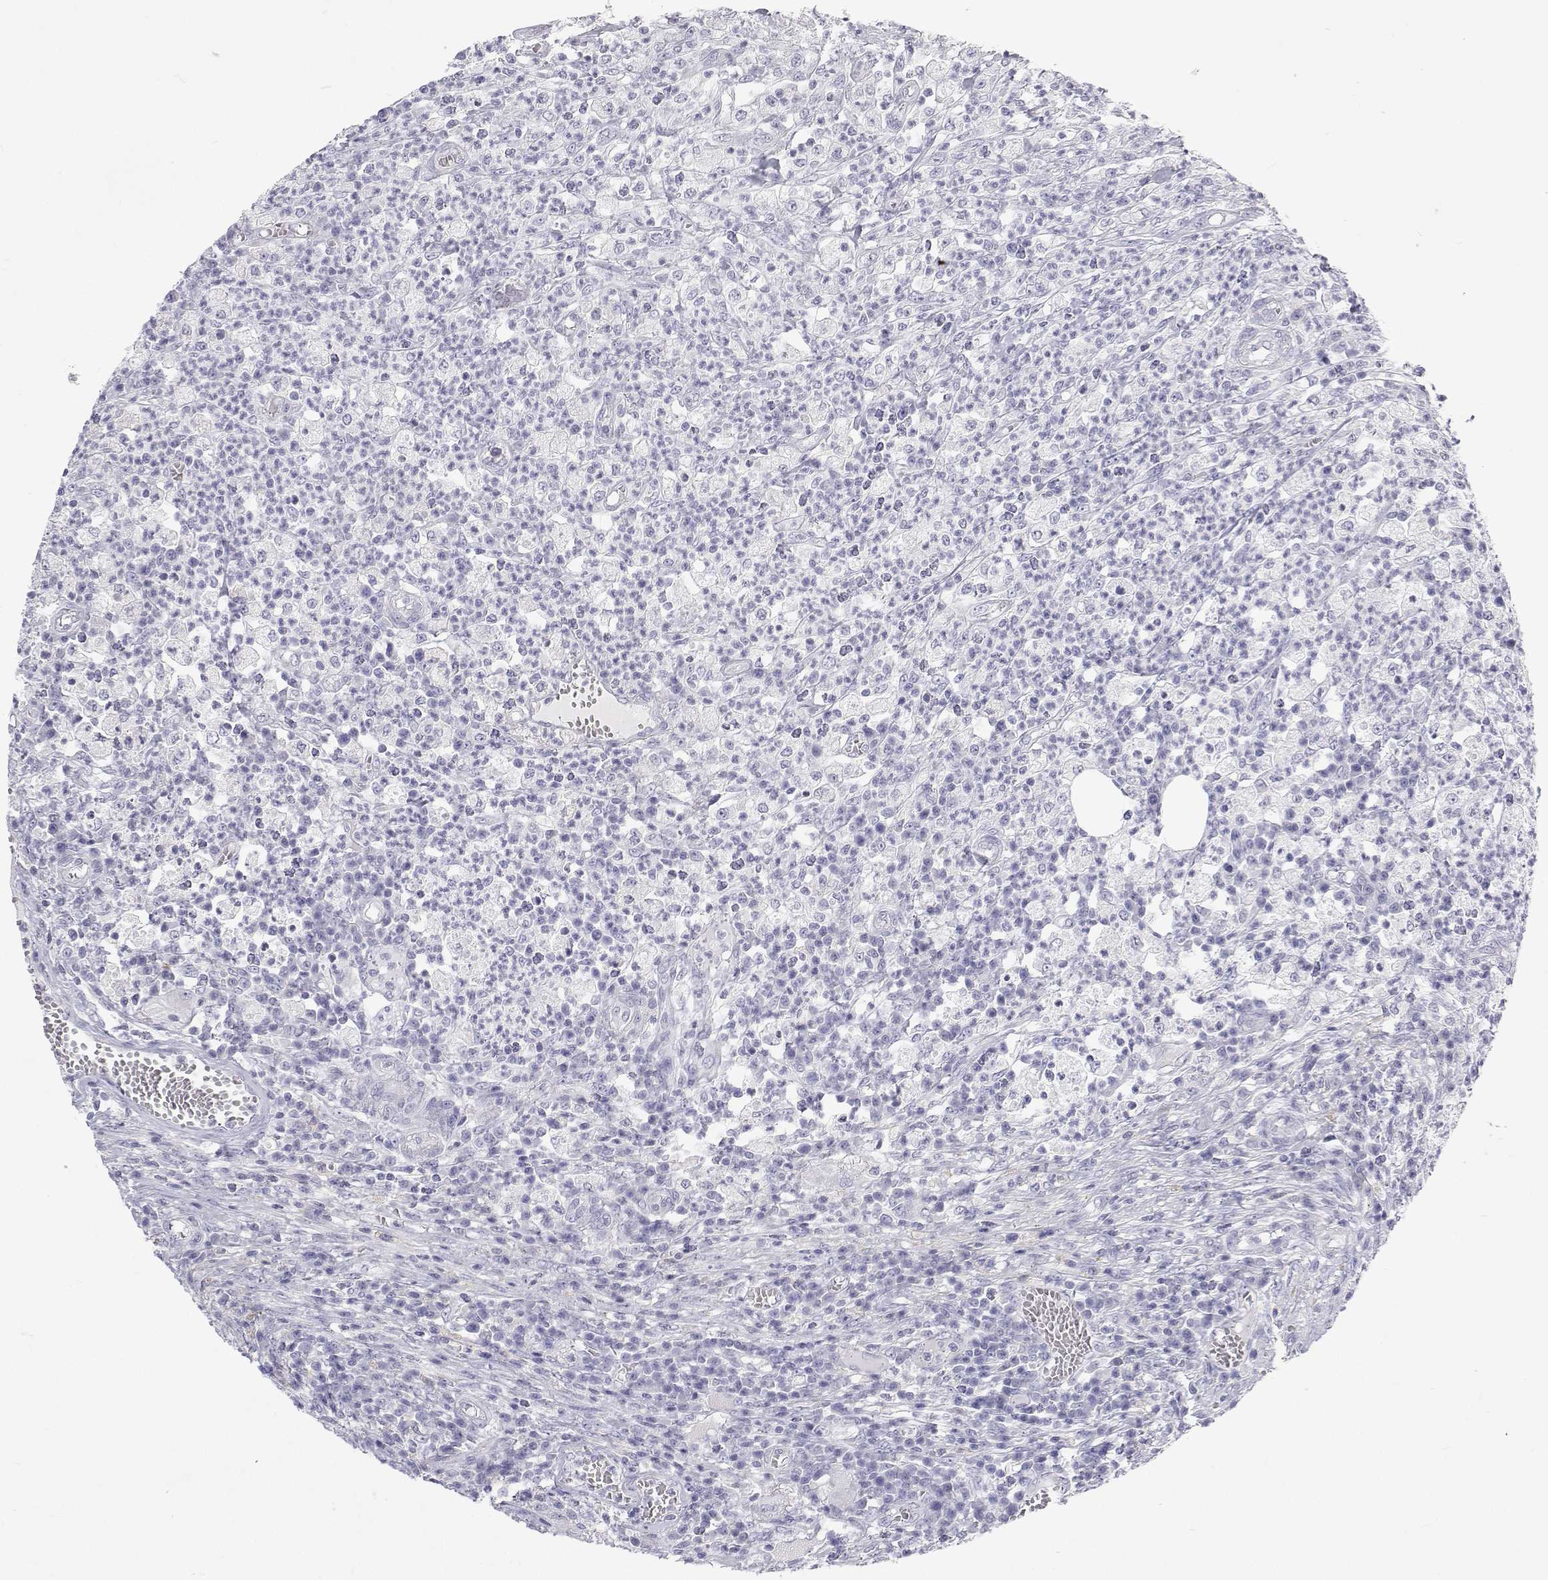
{"staining": {"intensity": "negative", "quantity": "none", "location": "none"}, "tissue": "colorectal cancer", "cell_type": "Tumor cells", "image_type": "cancer", "snomed": [{"axis": "morphology", "description": "Normal tissue, NOS"}, {"axis": "morphology", "description": "Adenocarcinoma, NOS"}, {"axis": "topography", "description": "Colon"}], "caption": "IHC of colorectal adenocarcinoma demonstrates no expression in tumor cells.", "gene": "TTN", "patient": {"sex": "male", "age": 65}}